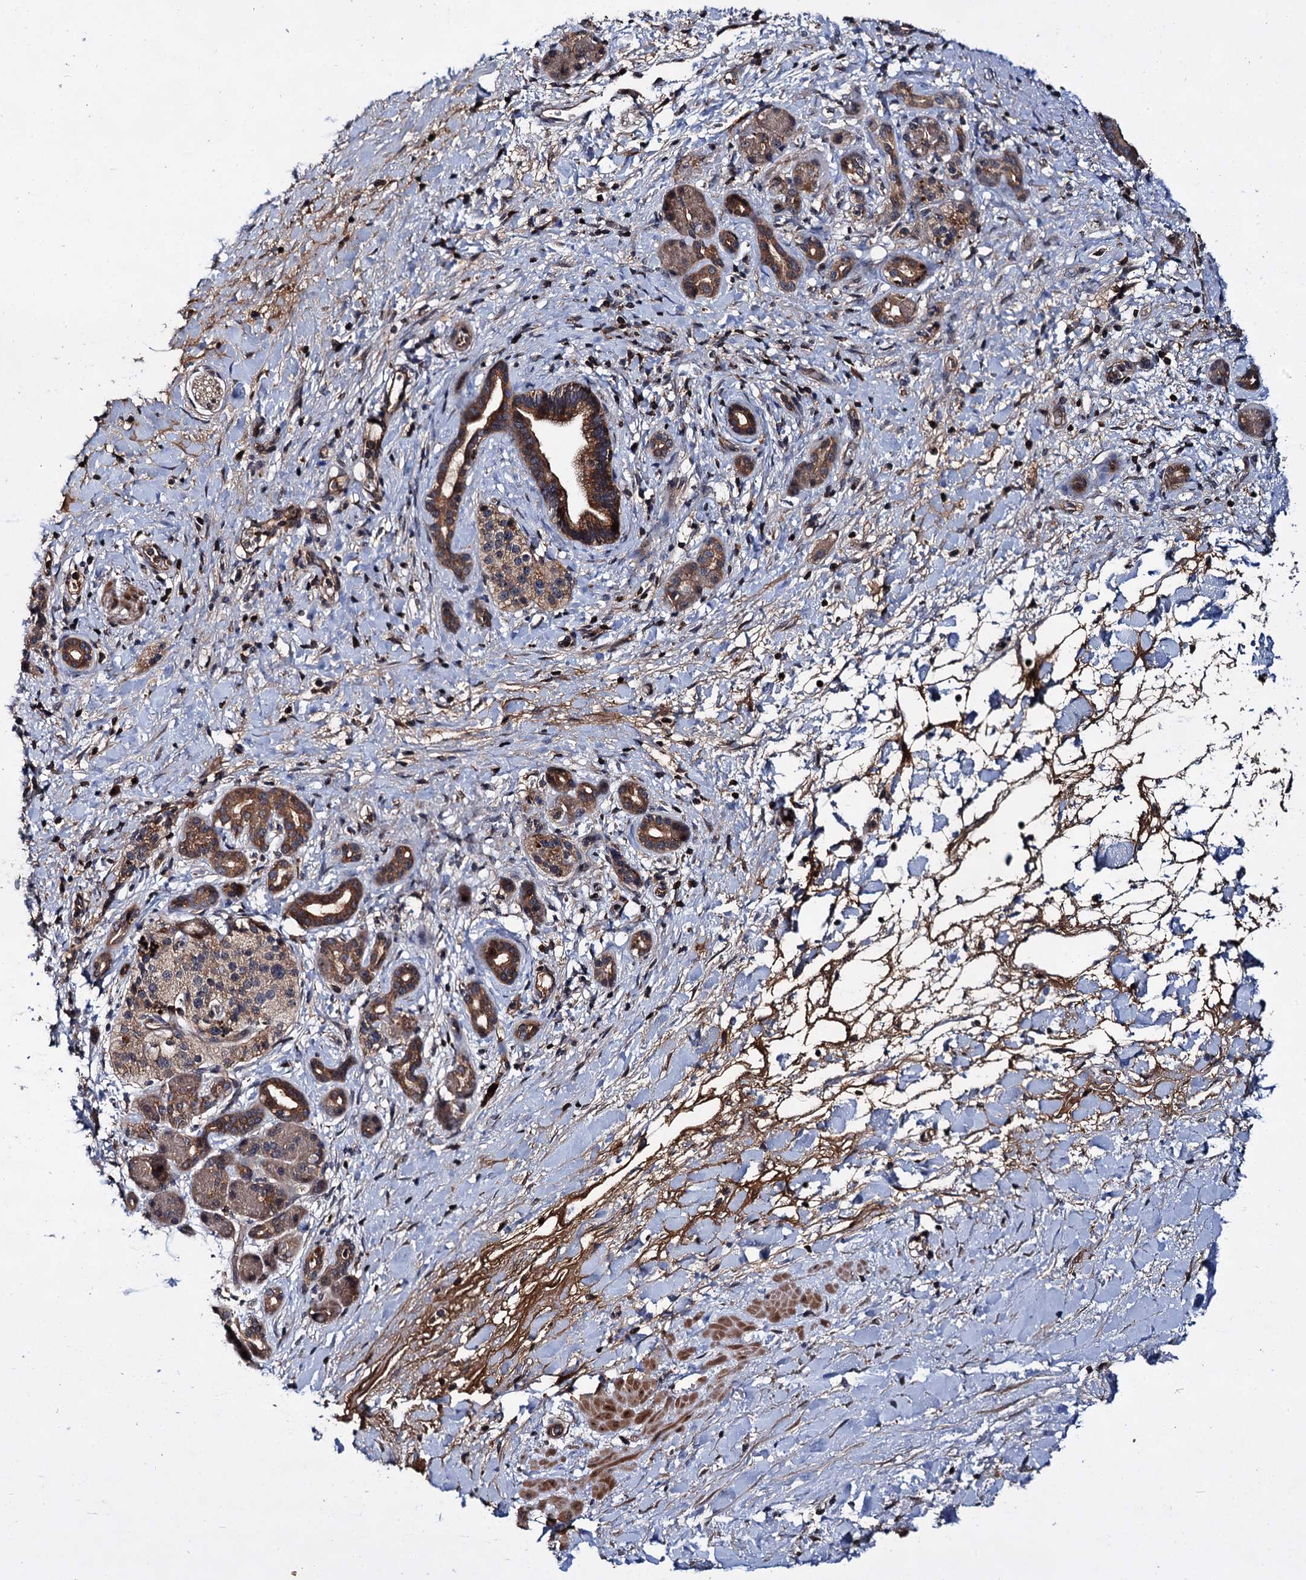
{"staining": {"intensity": "moderate", "quantity": ">75%", "location": "cytoplasmic/membranous"}, "tissue": "pancreatic cancer", "cell_type": "Tumor cells", "image_type": "cancer", "snomed": [{"axis": "morphology", "description": "Normal tissue, NOS"}, {"axis": "morphology", "description": "Adenocarcinoma, NOS"}, {"axis": "topography", "description": "Pancreas"}, {"axis": "topography", "description": "Peripheral nerve tissue"}], "caption": "Adenocarcinoma (pancreatic) stained with a brown dye shows moderate cytoplasmic/membranous positive positivity in about >75% of tumor cells.", "gene": "ABLIM1", "patient": {"sex": "female", "age": 77}}